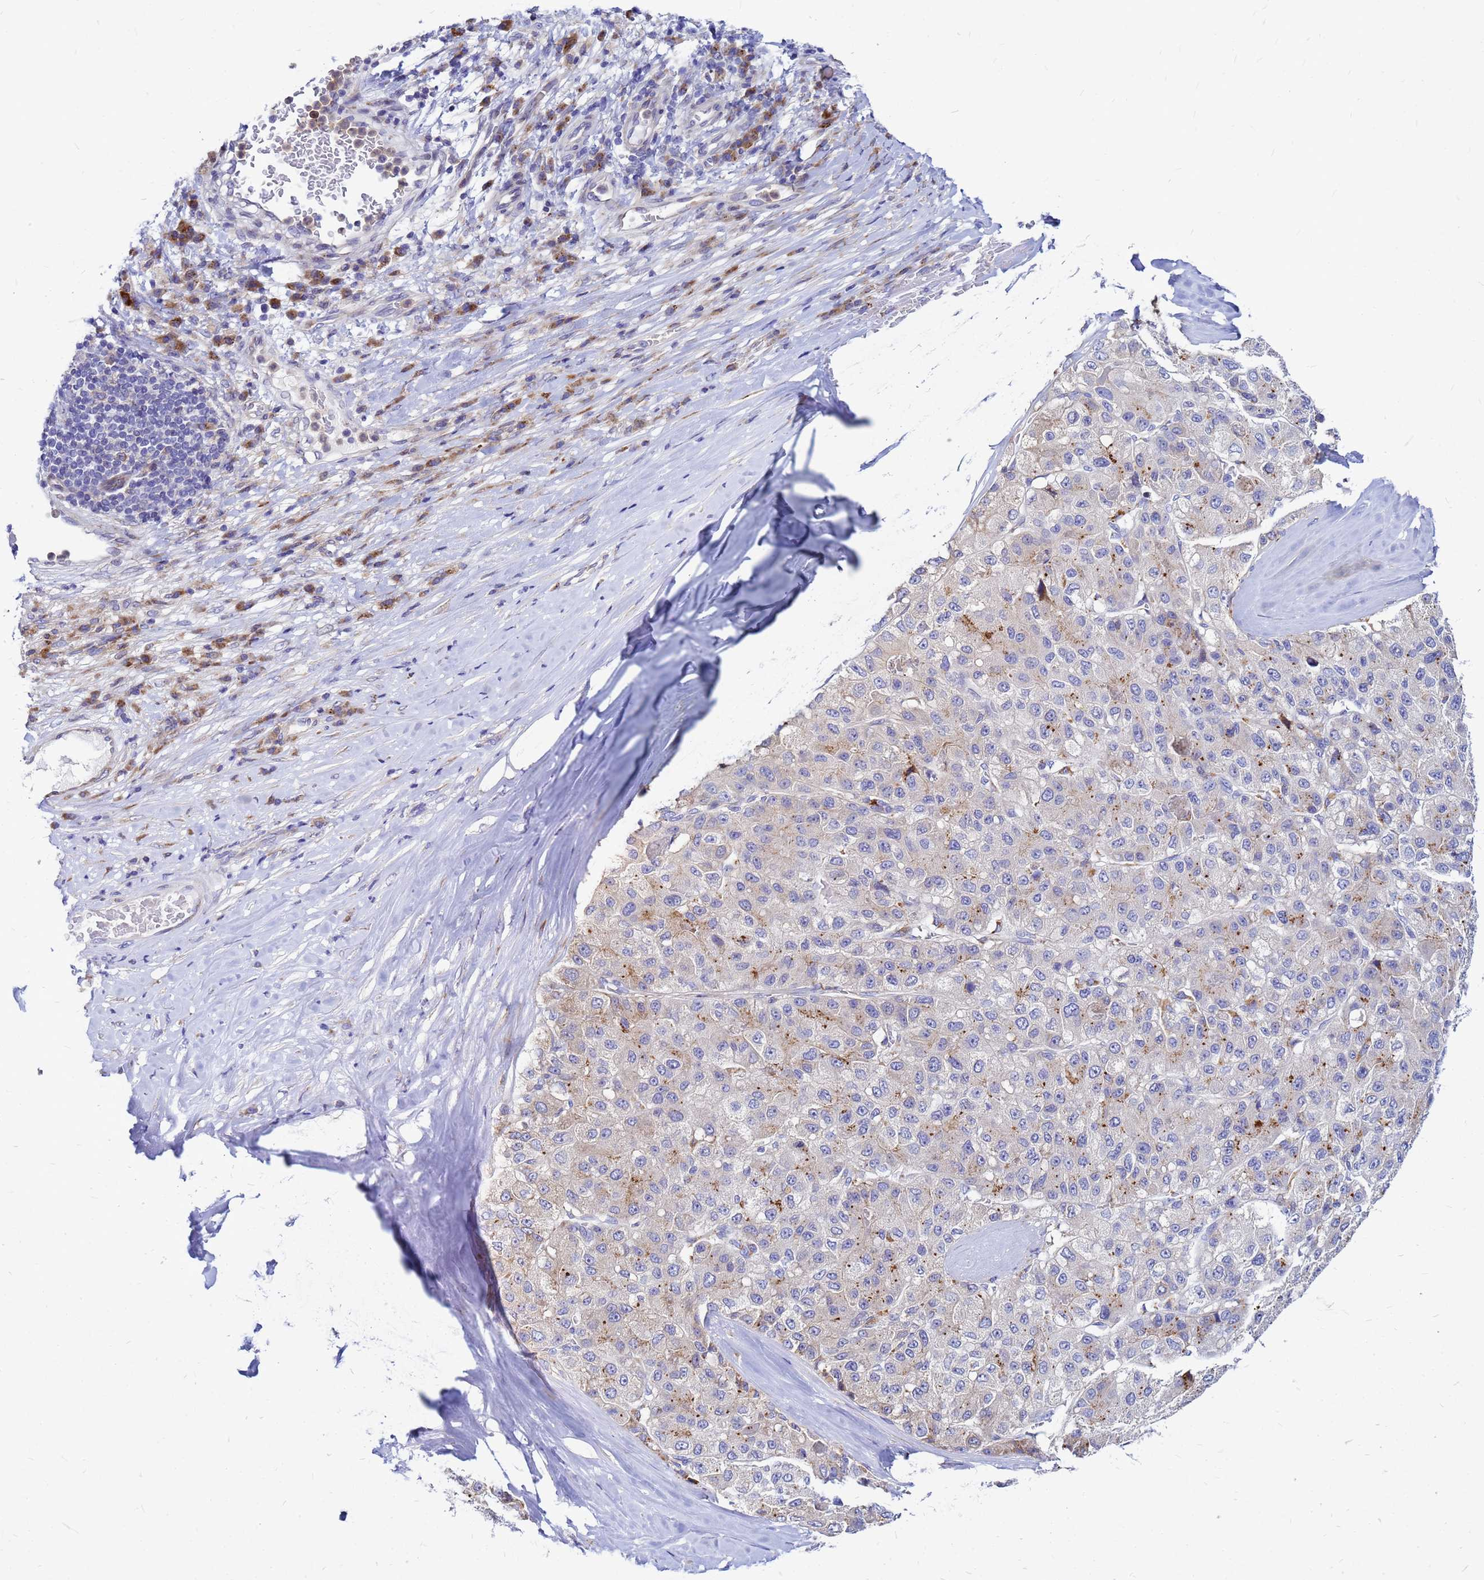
{"staining": {"intensity": "moderate", "quantity": "<25%", "location": "cytoplasmic/membranous"}, "tissue": "liver cancer", "cell_type": "Tumor cells", "image_type": "cancer", "snomed": [{"axis": "morphology", "description": "Carcinoma, Hepatocellular, NOS"}, {"axis": "topography", "description": "Liver"}], "caption": "Hepatocellular carcinoma (liver) stained for a protein (brown) shows moderate cytoplasmic/membranous positive expression in approximately <25% of tumor cells.", "gene": "FHIP1A", "patient": {"sex": "male", "age": 80}}